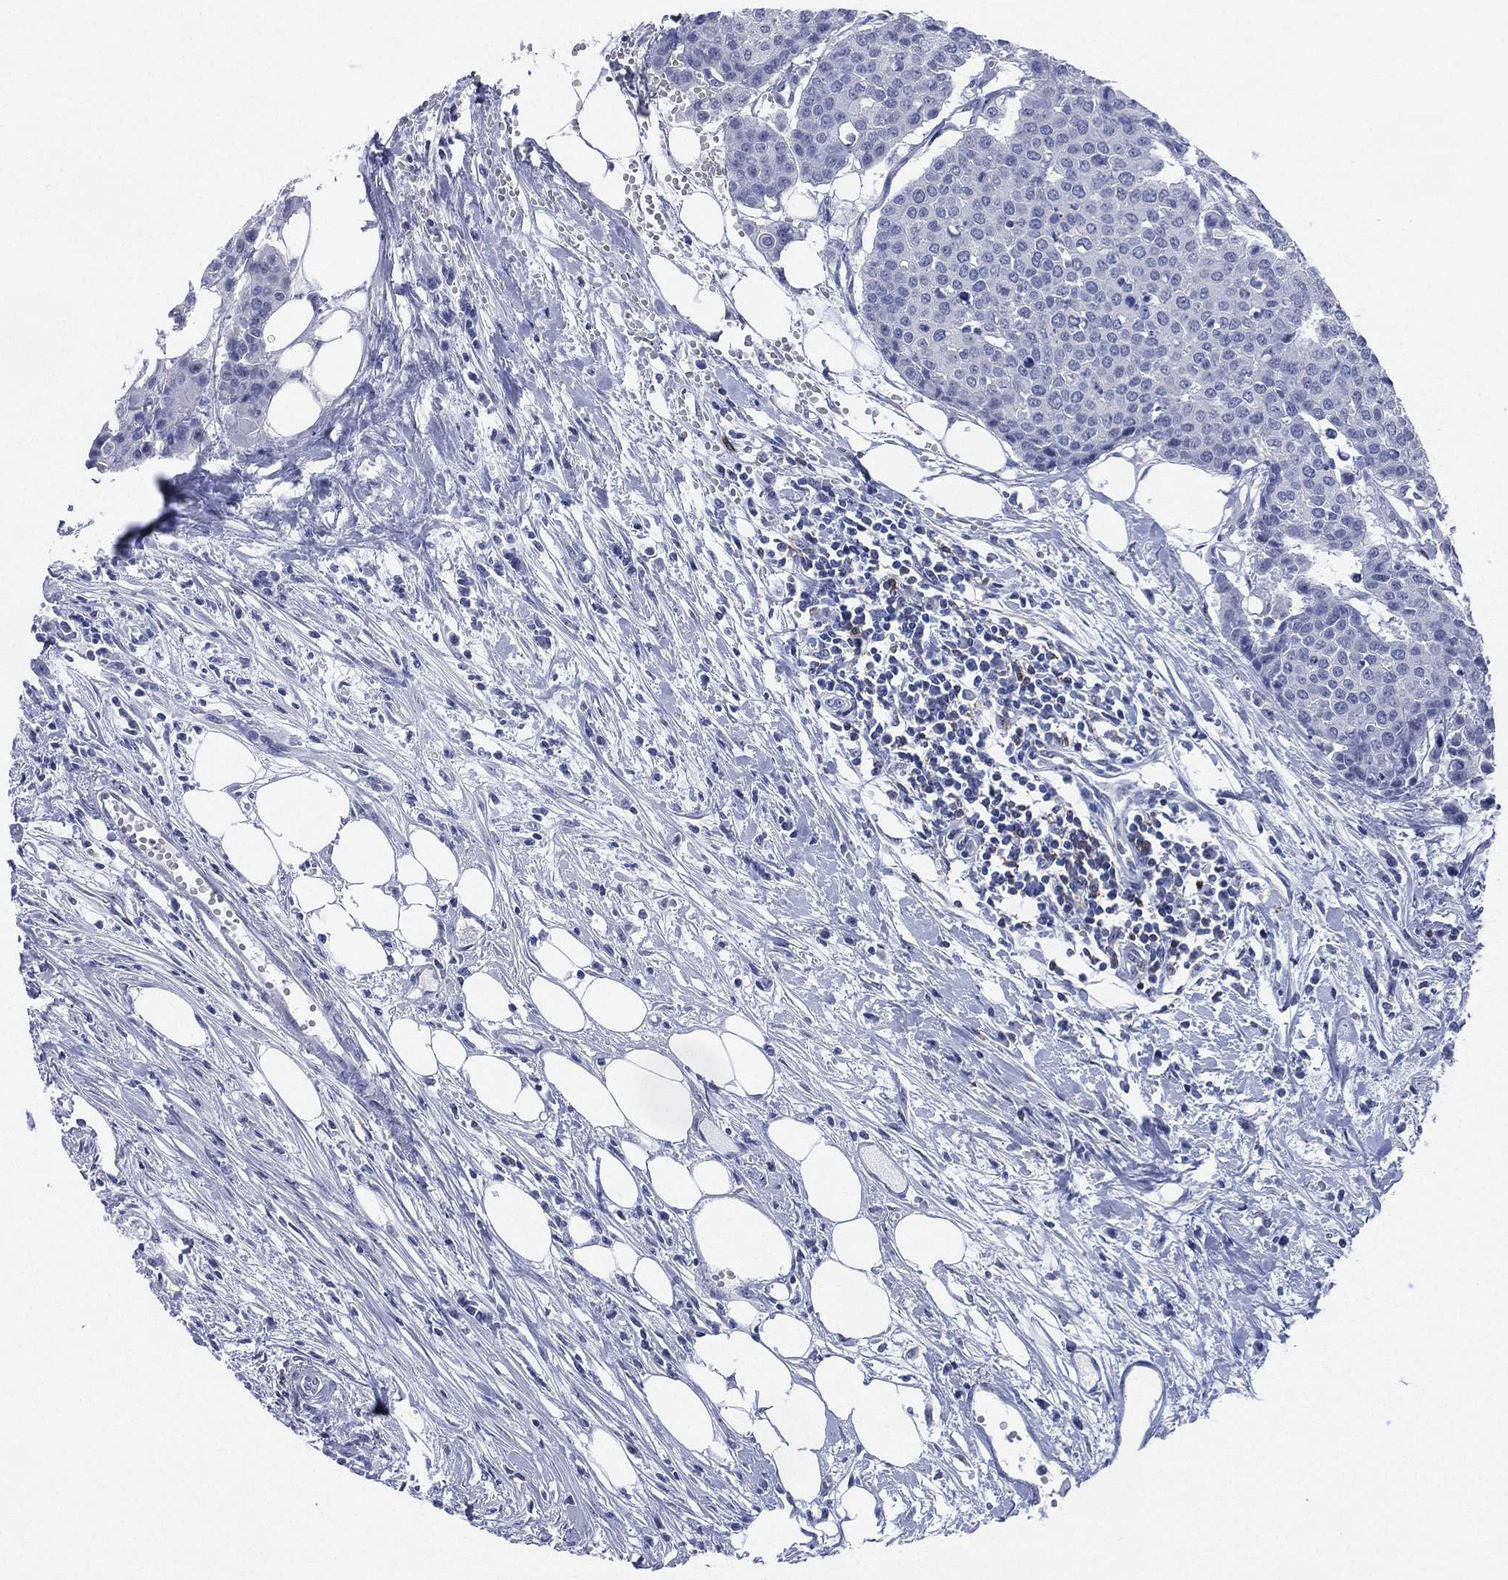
{"staining": {"intensity": "negative", "quantity": "none", "location": "none"}, "tissue": "carcinoid", "cell_type": "Tumor cells", "image_type": "cancer", "snomed": [{"axis": "morphology", "description": "Carcinoid, malignant, NOS"}, {"axis": "topography", "description": "Colon"}], "caption": "High magnification brightfield microscopy of carcinoid (malignant) stained with DAB (3,3'-diaminobenzidine) (brown) and counterstained with hematoxylin (blue): tumor cells show no significant expression.", "gene": "CD22", "patient": {"sex": "male", "age": 81}}